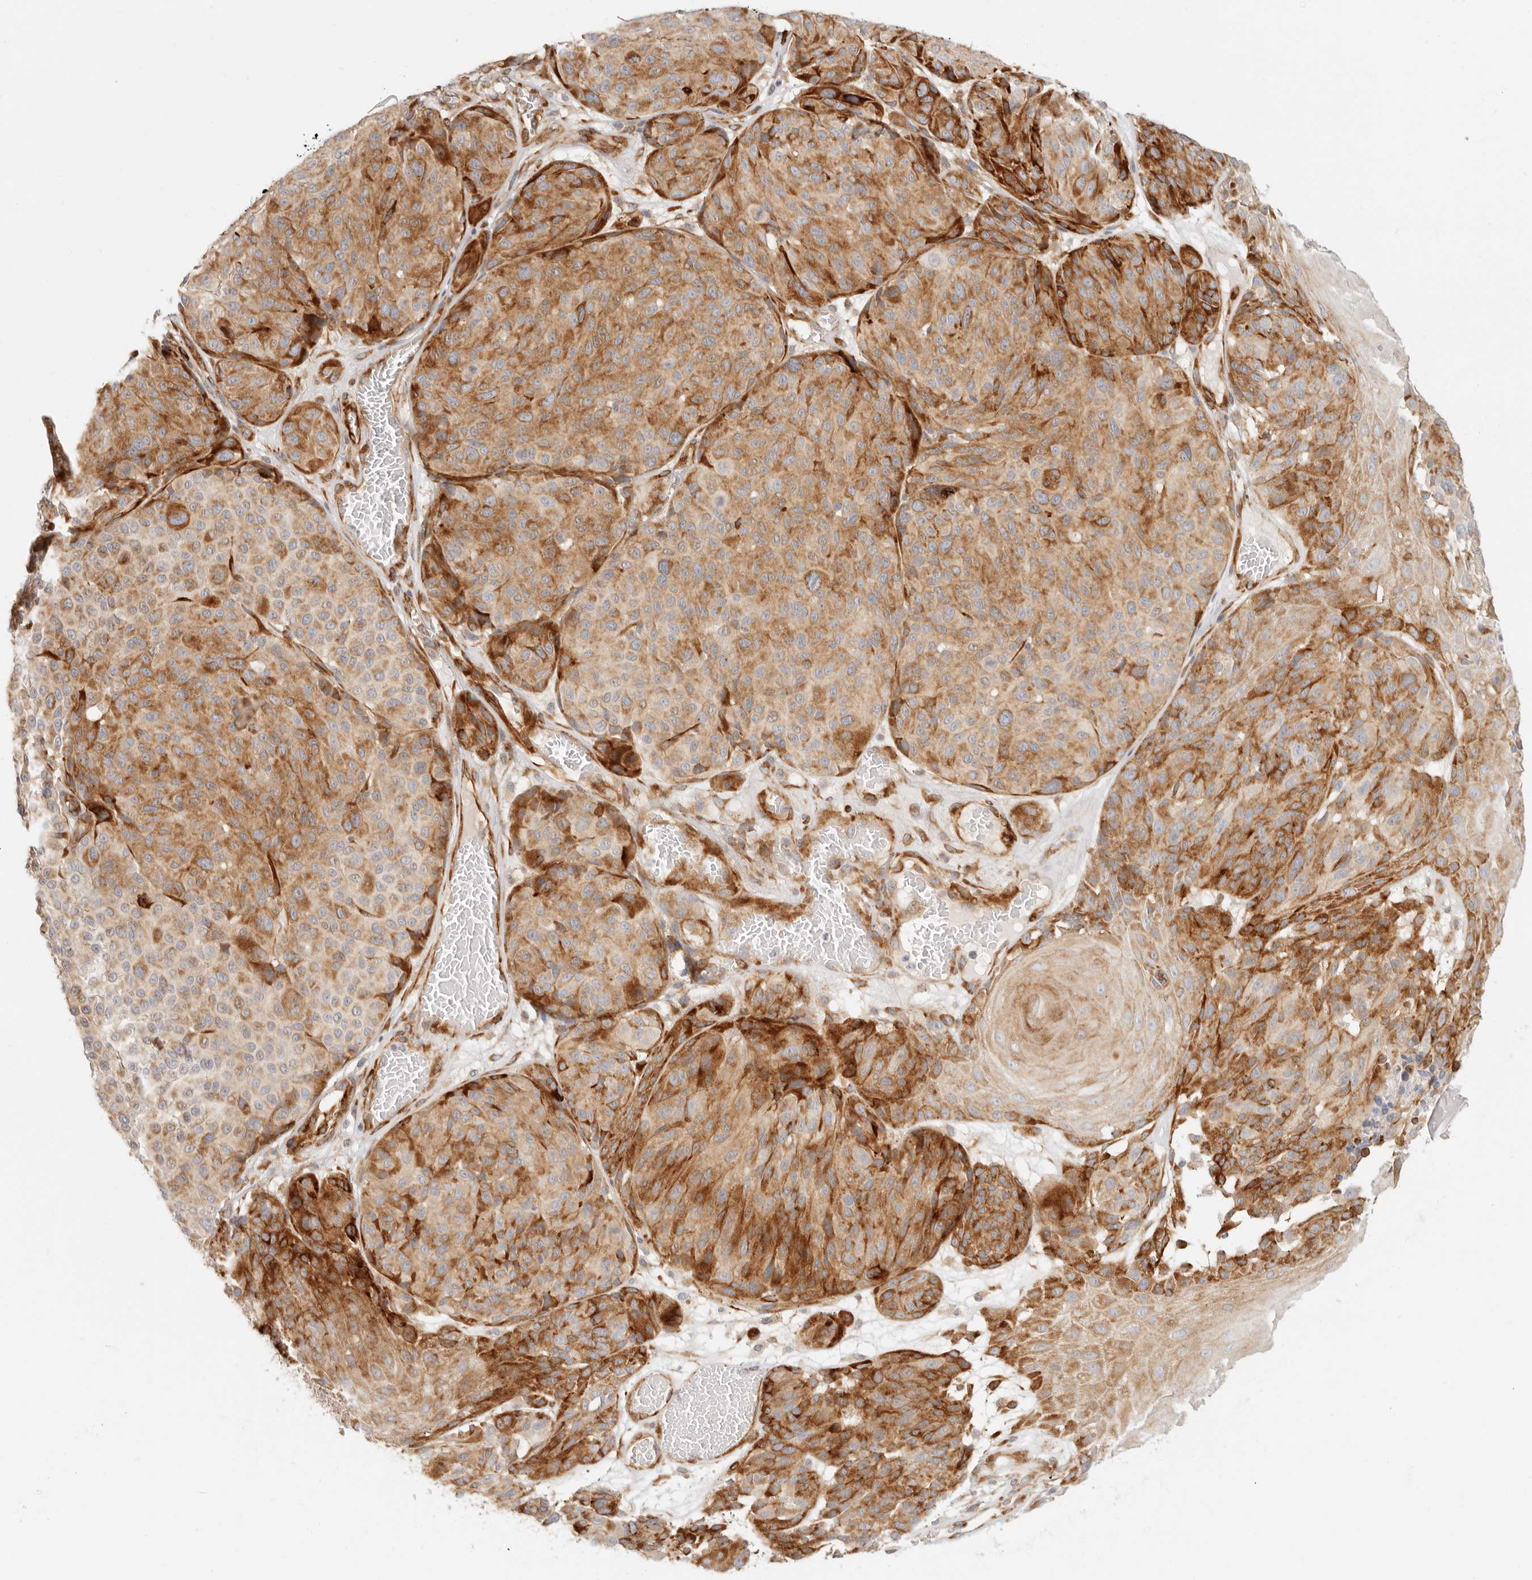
{"staining": {"intensity": "moderate", "quantity": ">75%", "location": "cytoplasmic/membranous"}, "tissue": "melanoma", "cell_type": "Tumor cells", "image_type": "cancer", "snomed": [{"axis": "morphology", "description": "Malignant melanoma, NOS"}, {"axis": "topography", "description": "Skin"}], "caption": "Moderate cytoplasmic/membranous expression for a protein is seen in about >75% of tumor cells of malignant melanoma using IHC.", "gene": "SASS6", "patient": {"sex": "male", "age": 83}}